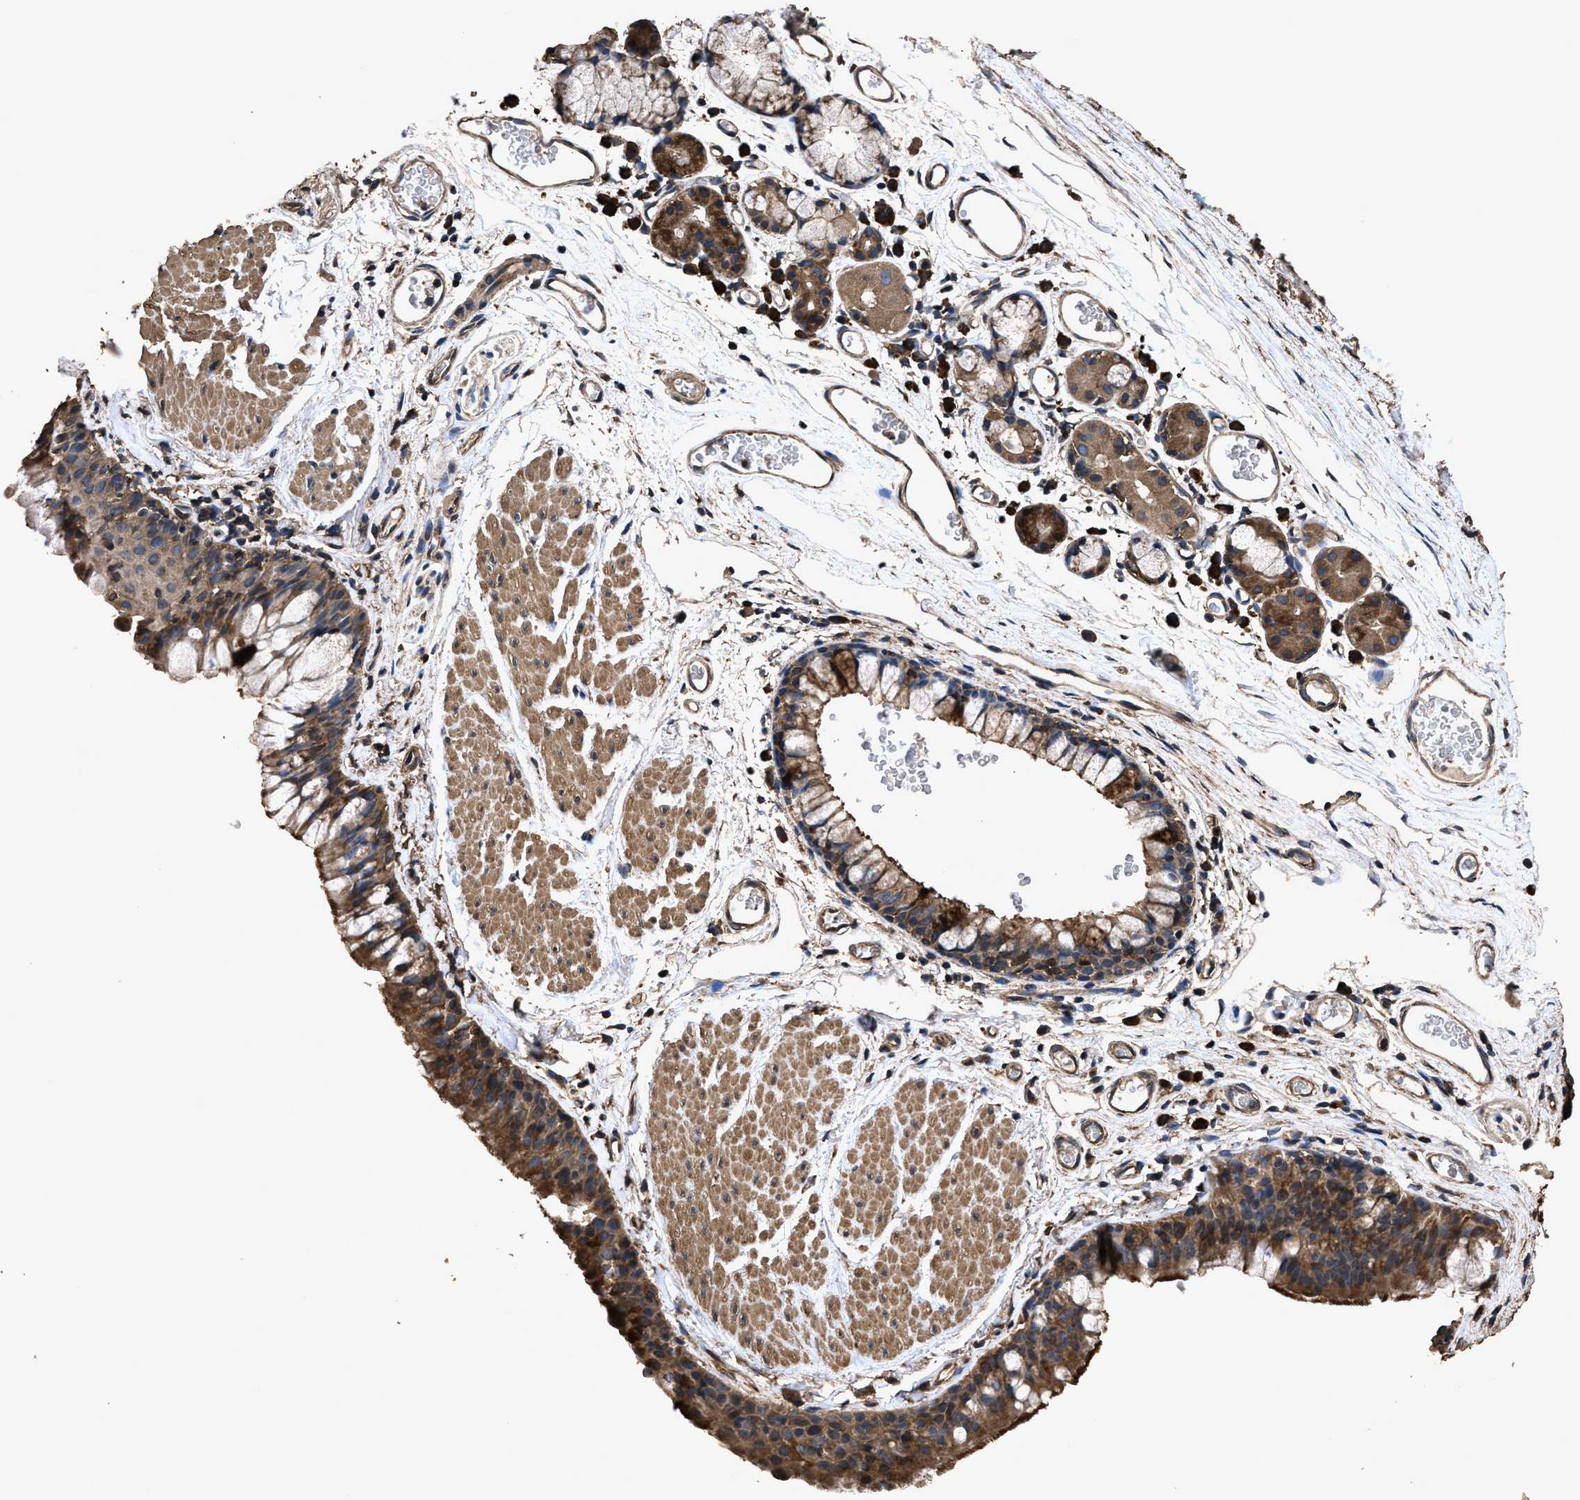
{"staining": {"intensity": "strong", "quantity": ">75%", "location": "cytoplasmic/membranous"}, "tissue": "bronchus", "cell_type": "Respiratory epithelial cells", "image_type": "normal", "snomed": [{"axis": "morphology", "description": "Normal tissue, NOS"}, {"axis": "topography", "description": "Cartilage tissue"}, {"axis": "topography", "description": "Bronchus"}], "caption": "This image displays benign bronchus stained with immunohistochemistry to label a protein in brown. The cytoplasmic/membranous of respiratory epithelial cells show strong positivity for the protein. Nuclei are counter-stained blue.", "gene": "ZMYND19", "patient": {"sex": "female", "age": 53}}